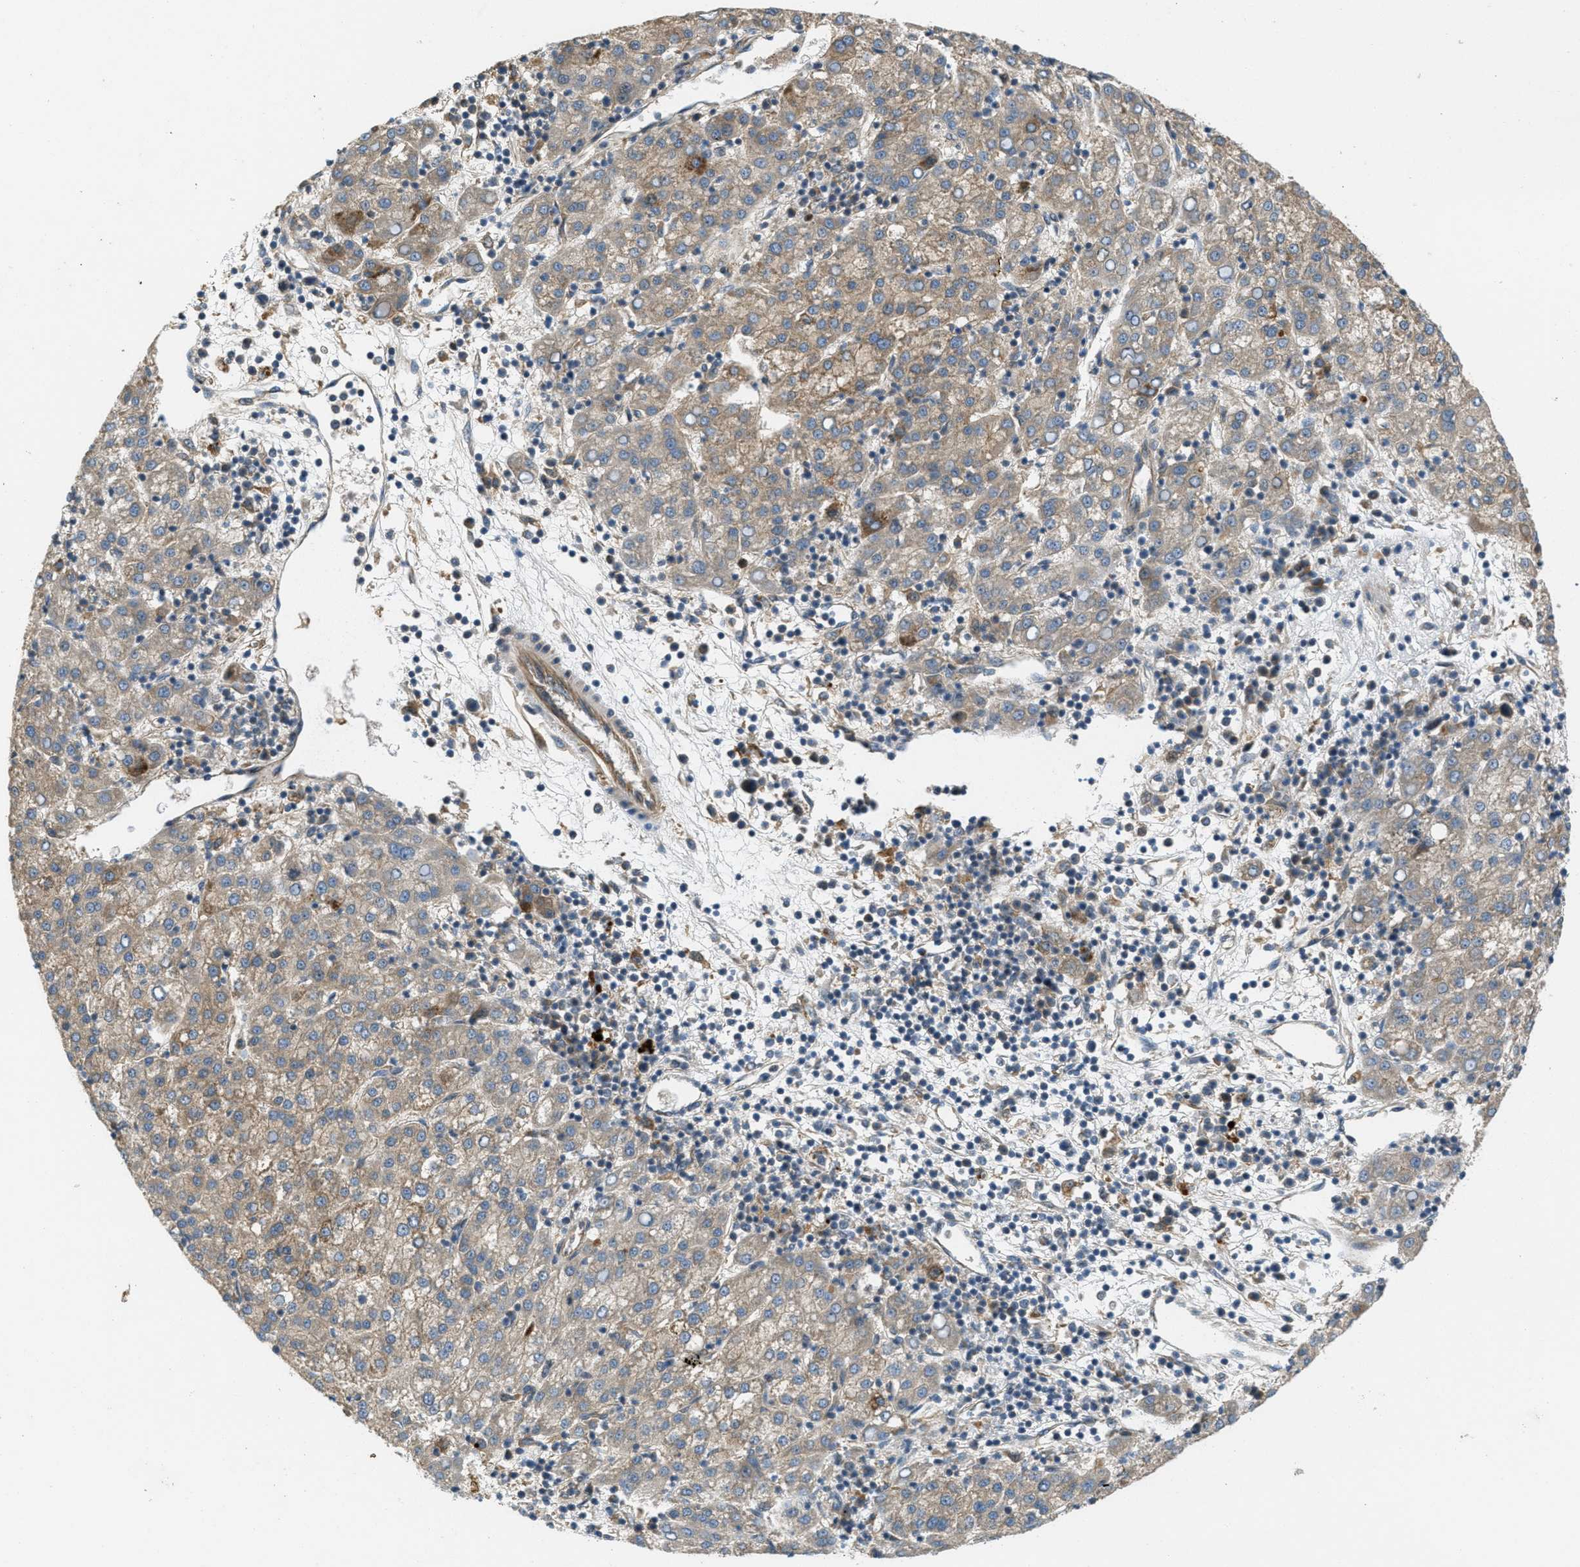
{"staining": {"intensity": "moderate", "quantity": ">75%", "location": "cytoplasmic/membranous"}, "tissue": "liver cancer", "cell_type": "Tumor cells", "image_type": "cancer", "snomed": [{"axis": "morphology", "description": "Carcinoma, Hepatocellular, NOS"}, {"axis": "topography", "description": "Liver"}], "caption": "Hepatocellular carcinoma (liver) was stained to show a protein in brown. There is medium levels of moderate cytoplasmic/membranous expression in about >75% of tumor cells. The staining was performed using DAB, with brown indicating positive protein expression. Nuclei are stained blue with hematoxylin.", "gene": "ADCY6", "patient": {"sex": "female", "age": 58}}